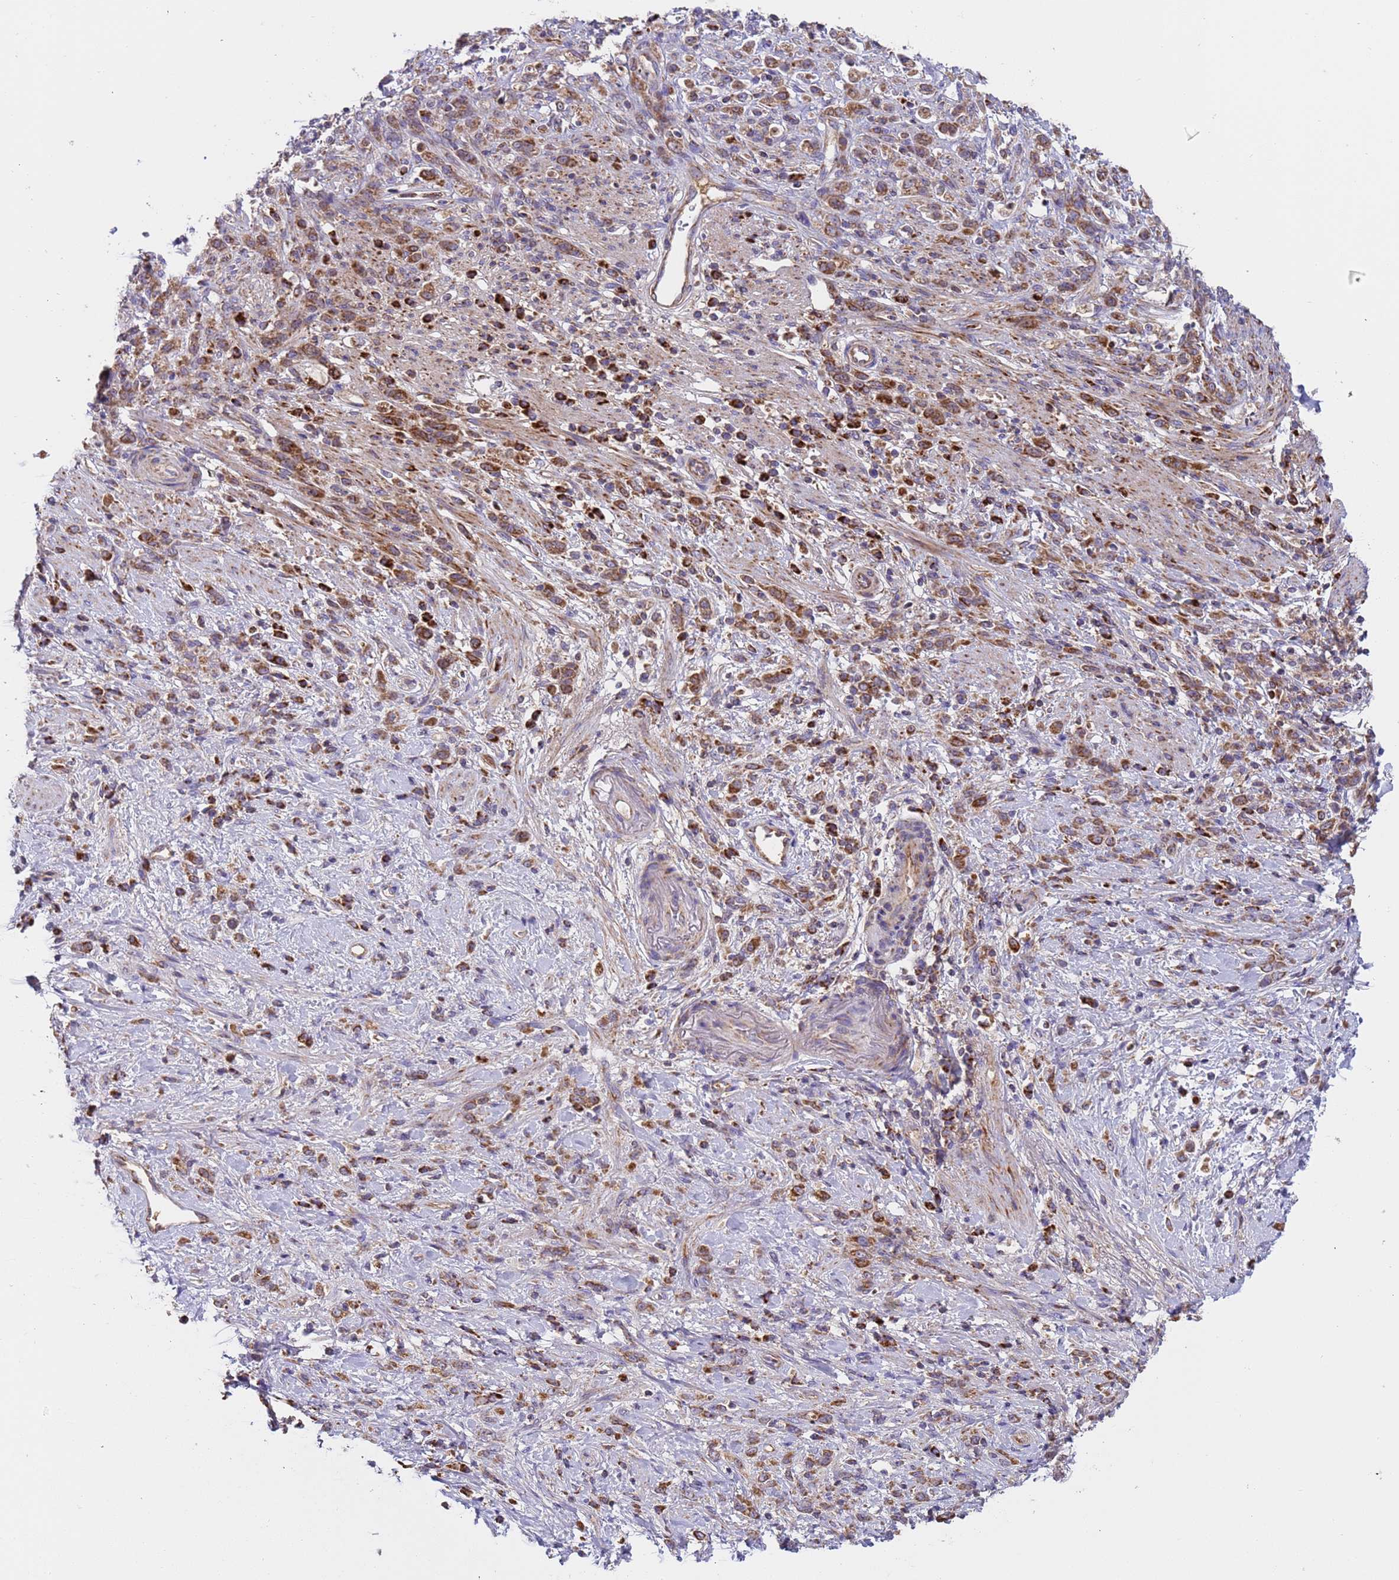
{"staining": {"intensity": "moderate", "quantity": ">75%", "location": "cytoplasmic/membranous"}, "tissue": "stomach cancer", "cell_type": "Tumor cells", "image_type": "cancer", "snomed": [{"axis": "morphology", "description": "Adenocarcinoma, NOS"}, {"axis": "topography", "description": "Stomach"}], "caption": "A medium amount of moderate cytoplasmic/membranous staining is seen in approximately >75% of tumor cells in stomach cancer tissue.", "gene": "TMEM126A", "patient": {"sex": "female", "age": 60}}